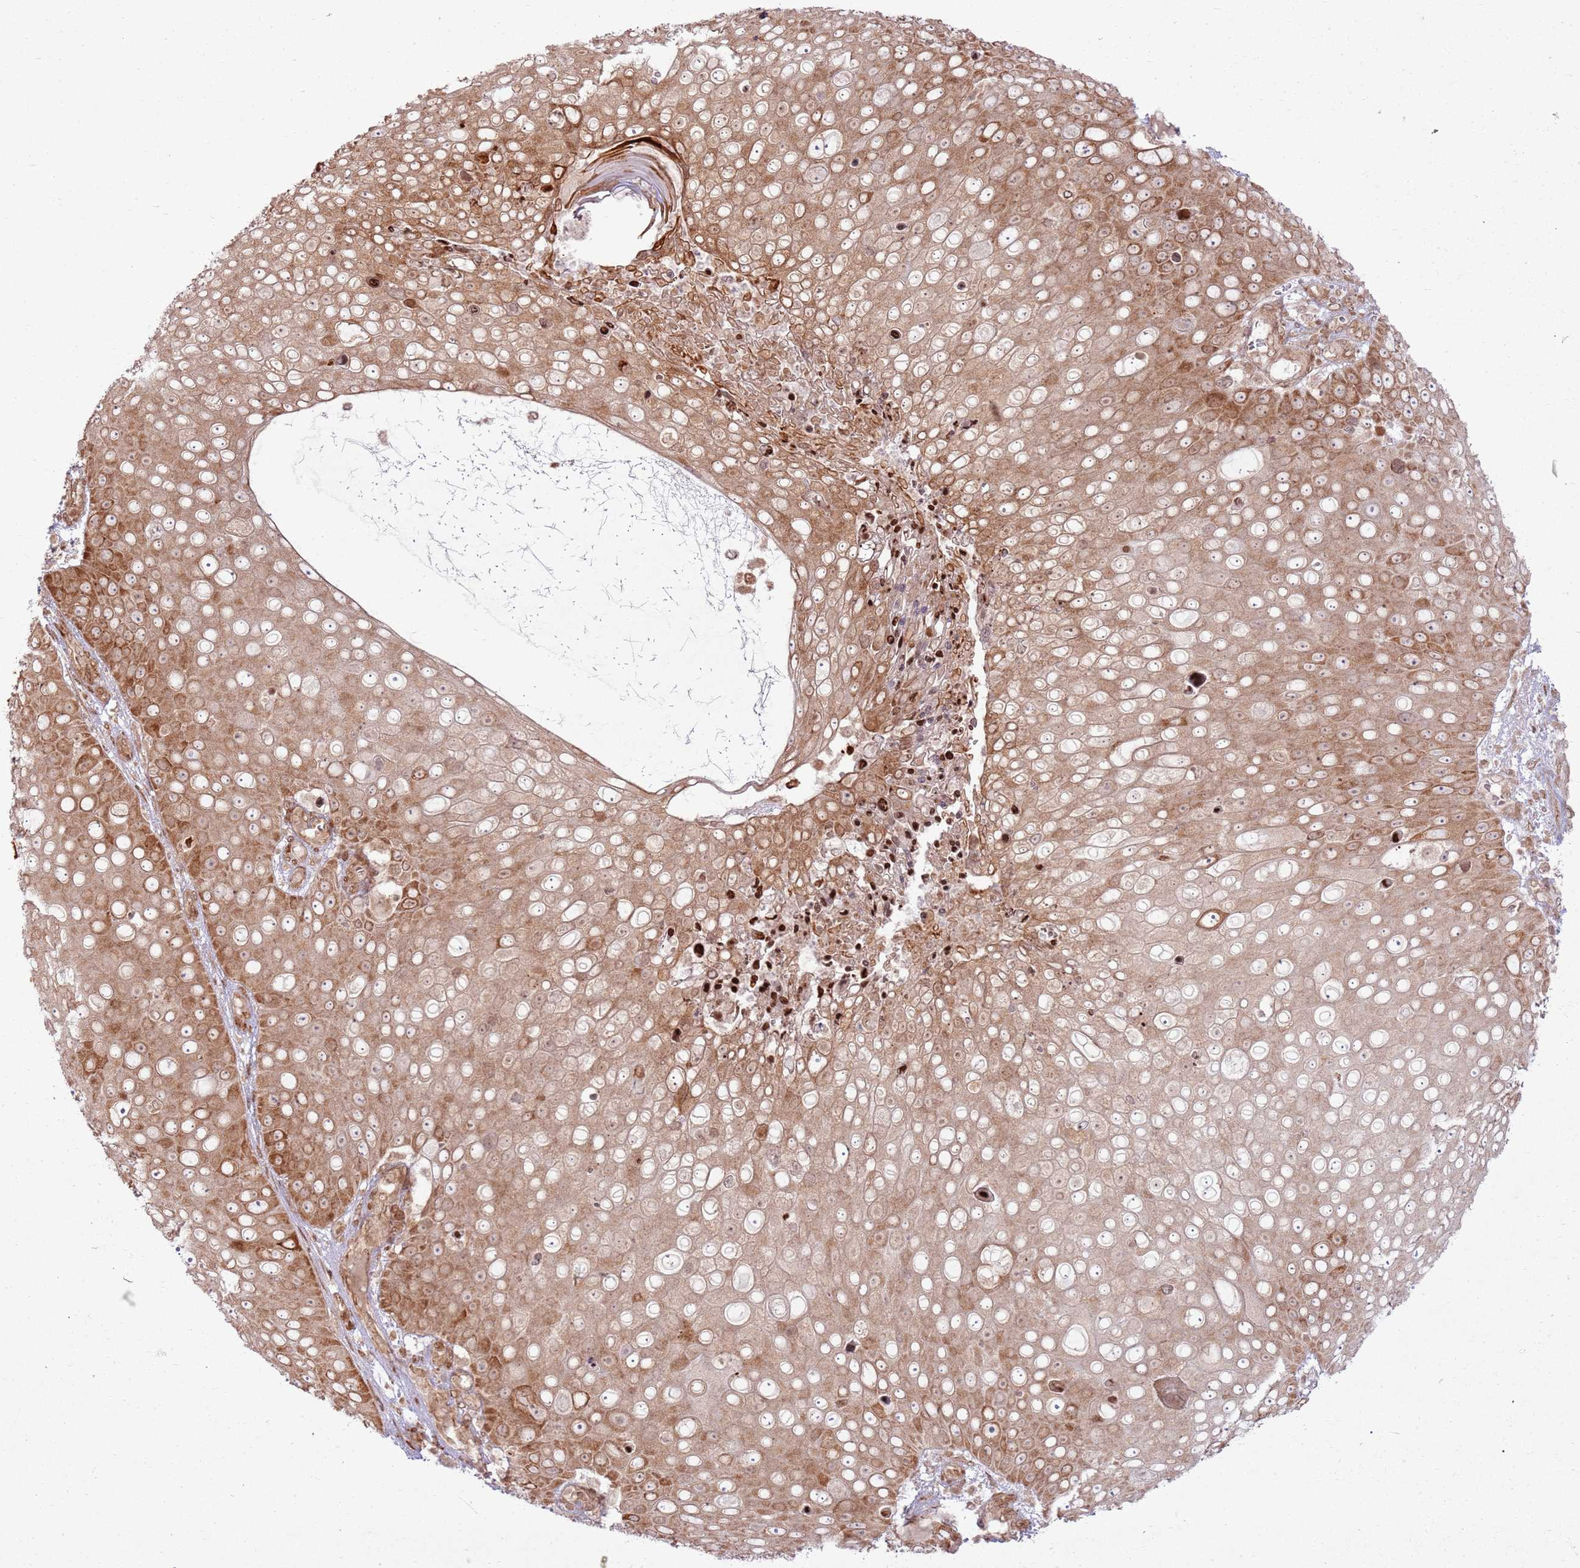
{"staining": {"intensity": "moderate", "quantity": ">75%", "location": "cytoplasmic/membranous,nuclear"}, "tissue": "skin cancer", "cell_type": "Tumor cells", "image_type": "cancer", "snomed": [{"axis": "morphology", "description": "Squamous cell carcinoma, NOS"}, {"axis": "topography", "description": "Skin"}], "caption": "A medium amount of moderate cytoplasmic/membranous and nuclear expression is appreciated in about >75% of tumor cells in skin cancer tissue.", "gene": "KLHL36", "patient": {"sex": "male", "age": 71}}